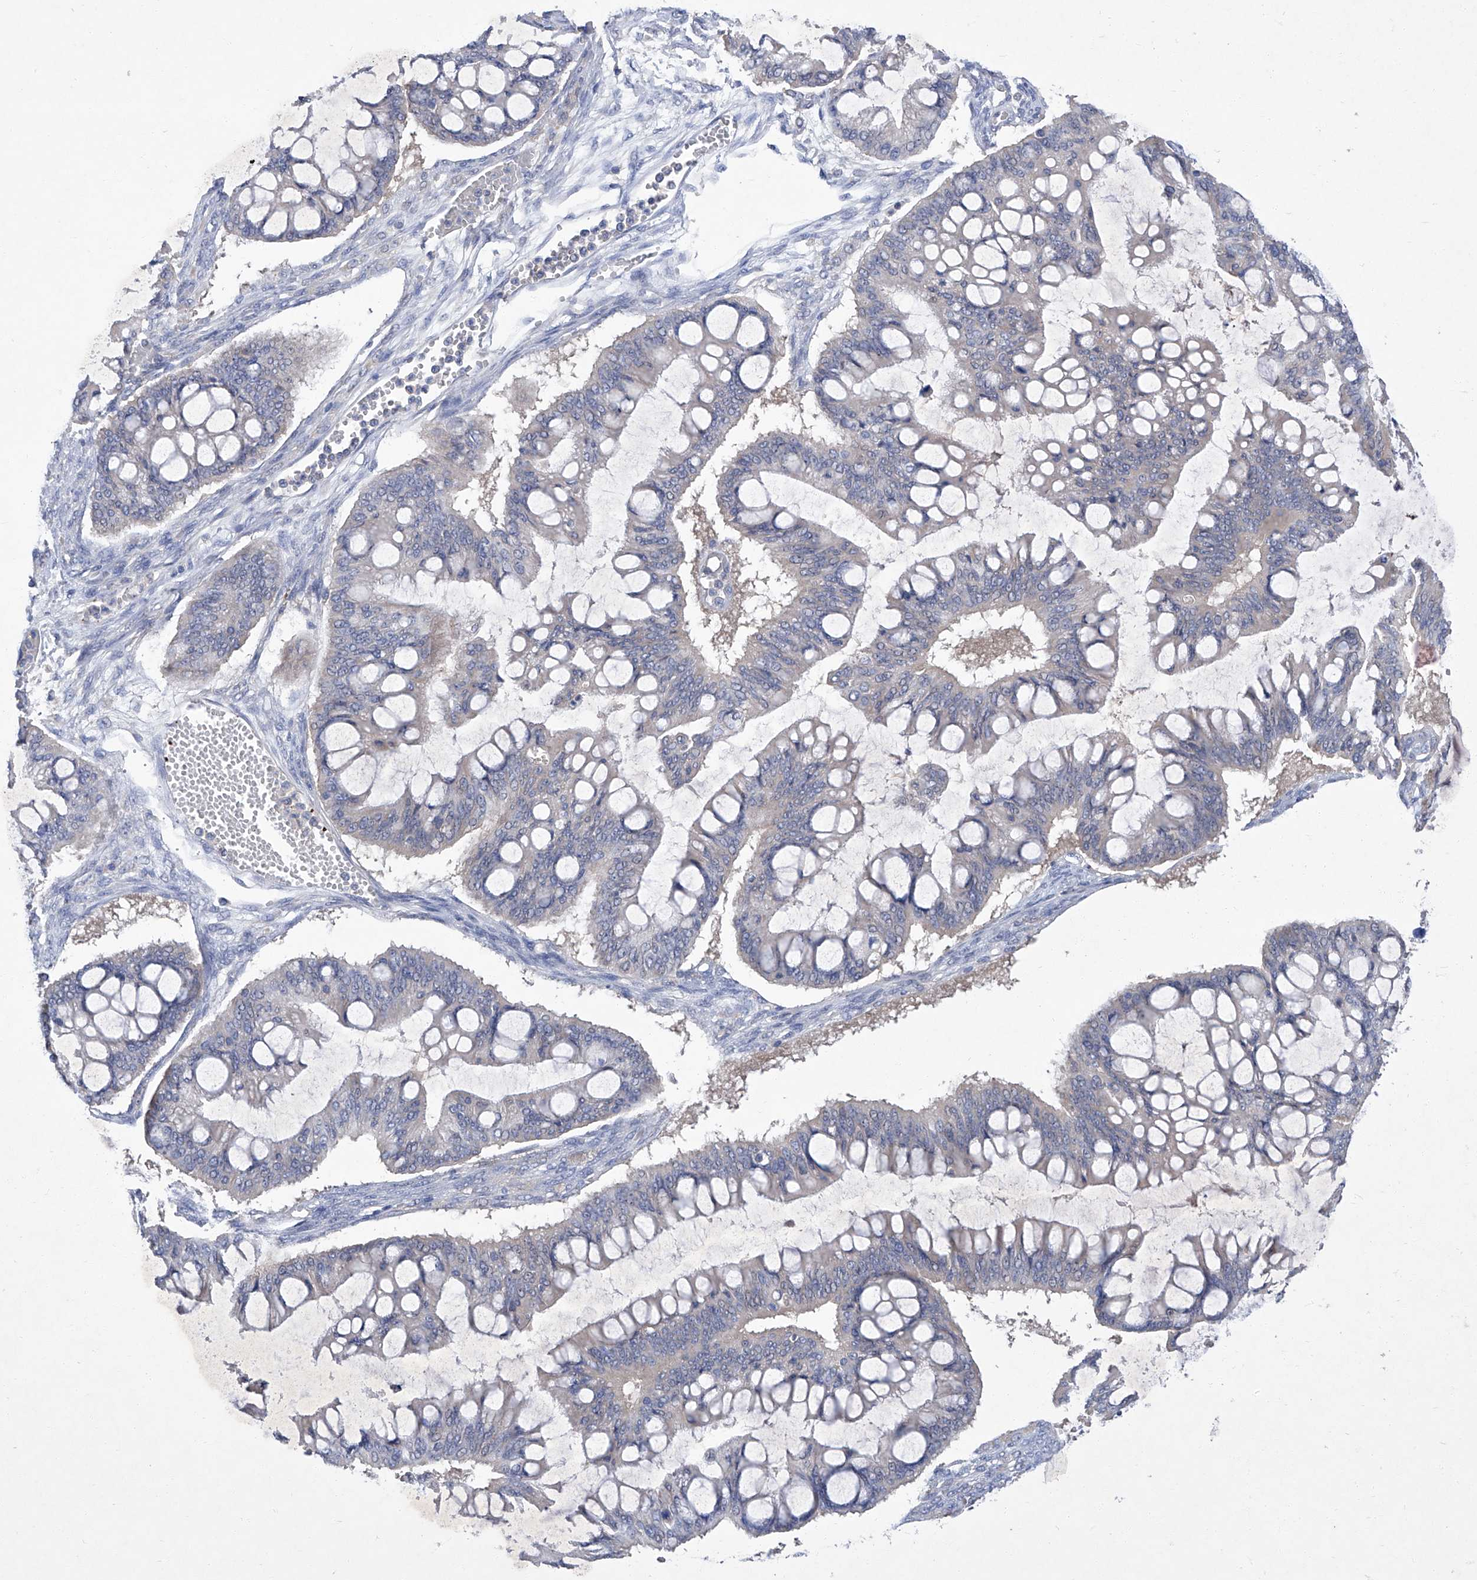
{"staining": {"intensity": "negative", "quantity": "none", "location": "none"}, "tissue": "ovarian cancer", "cell_type": "Tumor cells", "image_type": "cancer", "snomed": [{"axis": "morphology", "description": "Cystadenocarcinoma, mucinous, NOS"}, {"axis": "topography", "description": "Ovary"}], "caption": "IHC of human ovarian cancer demonstrates no expression in tumor cells. The staining was performed using DAB to visualize the protein expression in brown, while the nuclei were stained in blue with hematoxylin (Magnification: 20x).", "gene": "SBK2", "patient": {"sex": "female", "age": 73}}